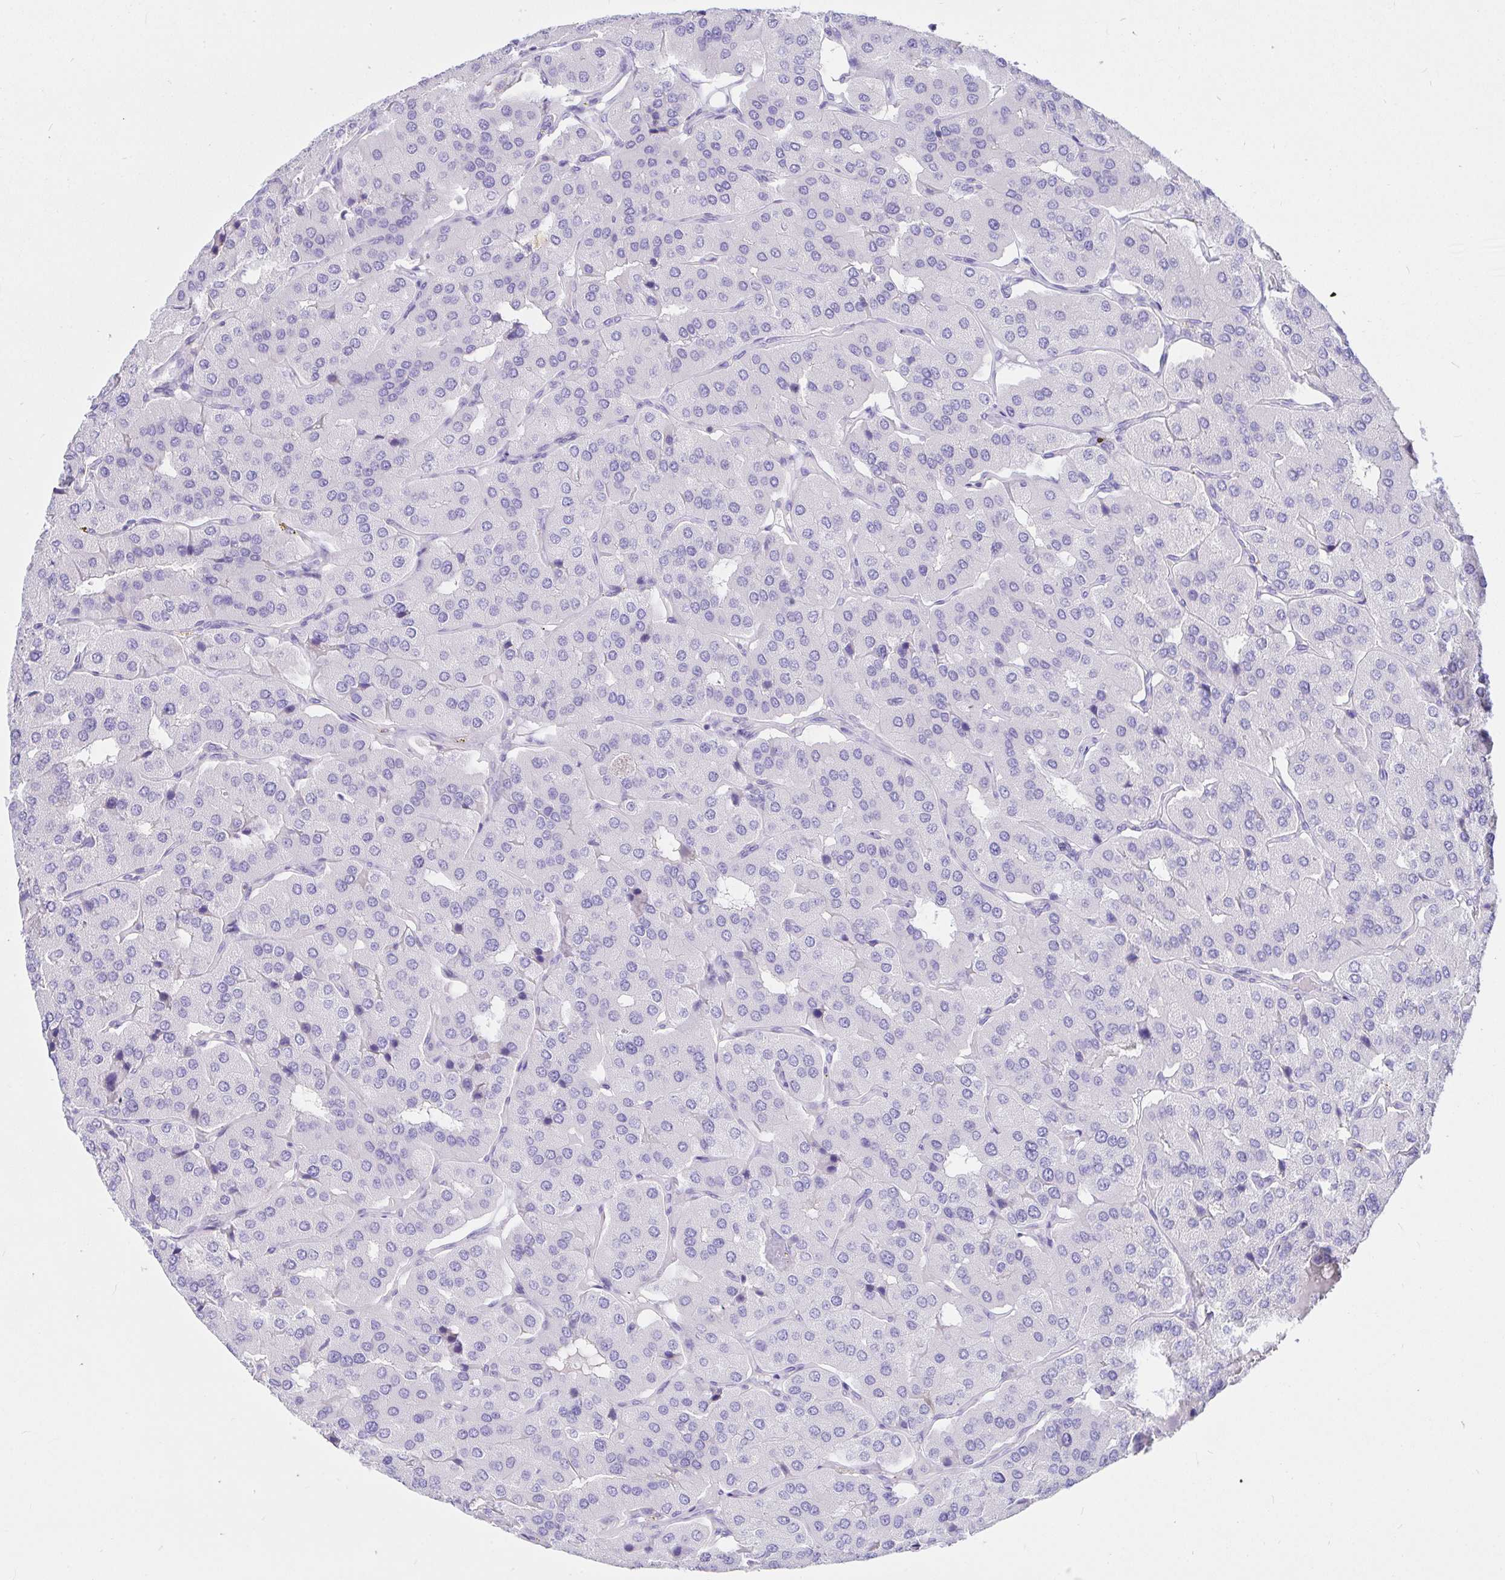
{"staining": {"intensity": "negative", "quantity": "none", "location": "none"}, "tissue": "parathyroid gland", "cell_type": "Glandular cells", "image_type": "normal", "snomed": [{"axis": "morphology", "description": "Normal tissue, NOS"}, {"axis": "morphology", "description": "Adenoma, NOS"}, {"axis": "topography", "description": "Parathyroid gland"}], "caption": "The photomicrograph reveals no staining of glandular cells in normal parathyroid gland.", "gene": "CCDC62", "patient": {"sex": "female", "age": 86}}